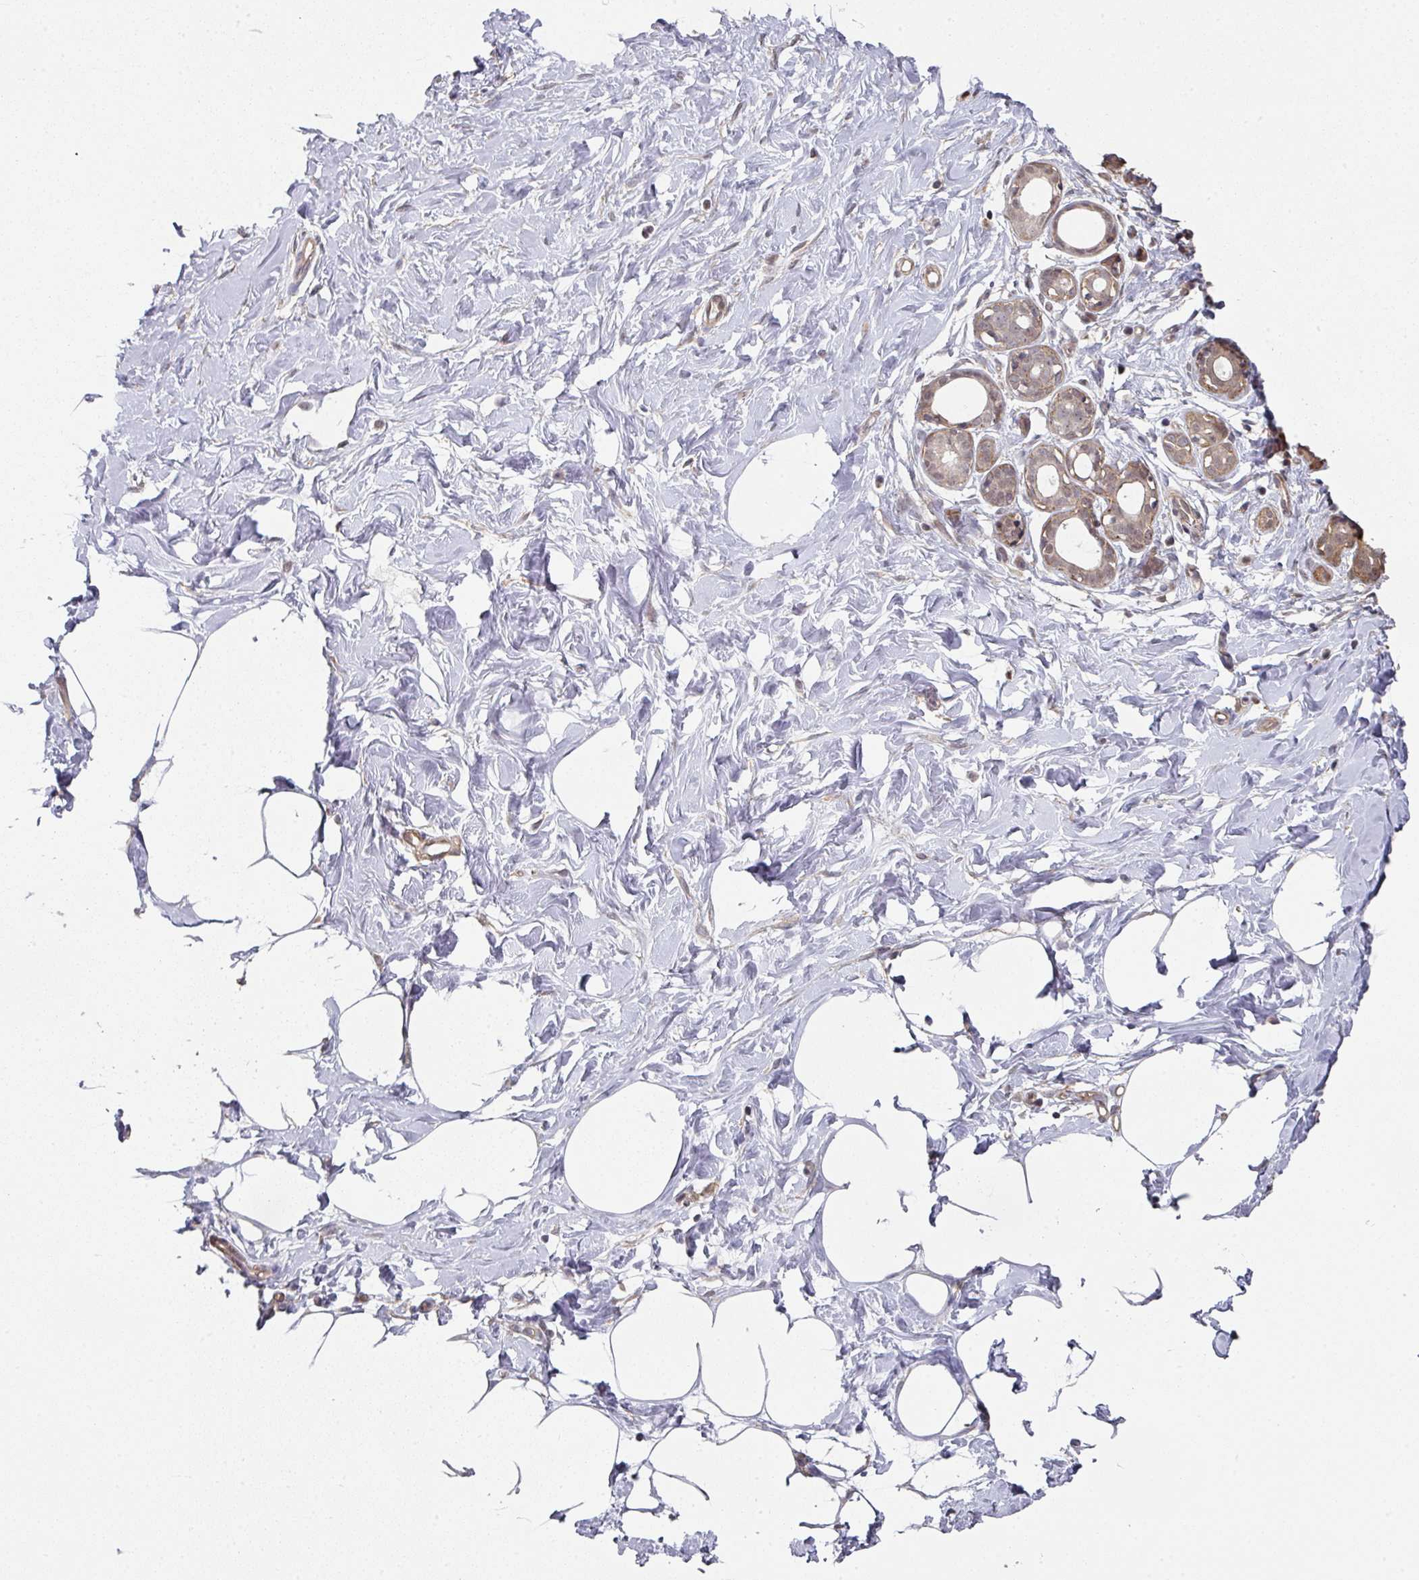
{"staining": {"intensity": "negative", "quantity": "none", "location": "none"}, "tissue": "breast", "cell_type": "Adipocytes", "image_type": "normal", "snomed": [{"axis": "morphology", "description": "Normal tissue, NOS"}, {"axis": "topography", "description": "Breast"}], "caption": "An image of breast stained for a protein demonstrates no brown staining in adipocytes. (DAB (3,3'-diaminobenzidine) IHC visualized using brightfield microscopy, high magnification).", "gene": "PSME3IP1", "patient": {"sex": "female", "age": 27}}